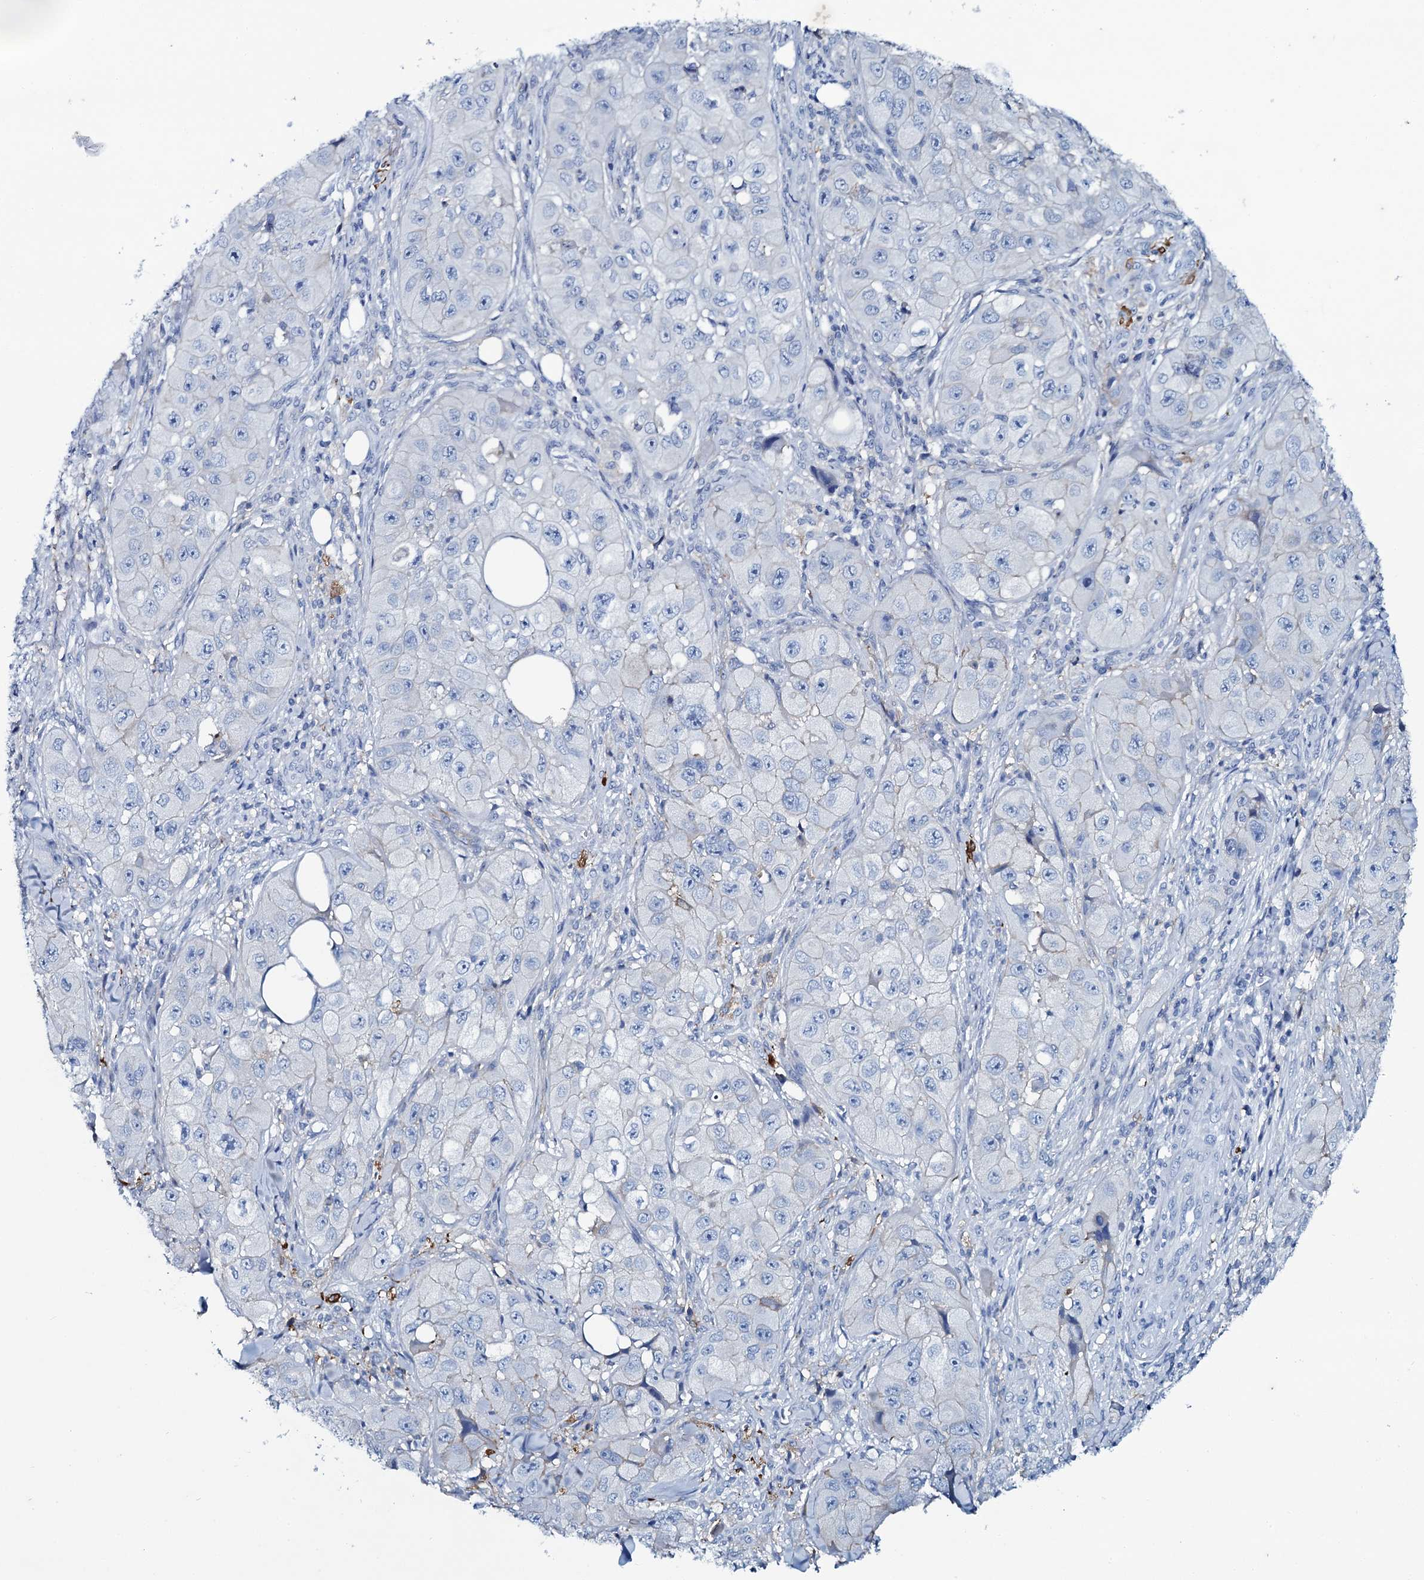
{"staining": {"intensity": "negative", "quantity": "none", "location": "none"}, "tissue": "skin cancer", "cell_type": "Tumor cells", "image_type": "cancer", "snomed": [{"axis": "morphology", "description": "Squamous cell carcinoma, NOS"}, {"axis": "topography", "description": "Skin"}, {"axis": "topography", "description": "Subcutis"}], "caption": "Immunohistochemistry photomicrograph of neoplastic tissue: human skin squamous cell carcinoma stained with DAB (3,3'-diaminobenzidine) shows no significant protein staining in tumor cells. (DAB immunohistochemistry (IHC) visualized using brightfield microscopy, high magnification).", "gene": "SLC4A7", "patient": {"sex": "male", "age": 73}}